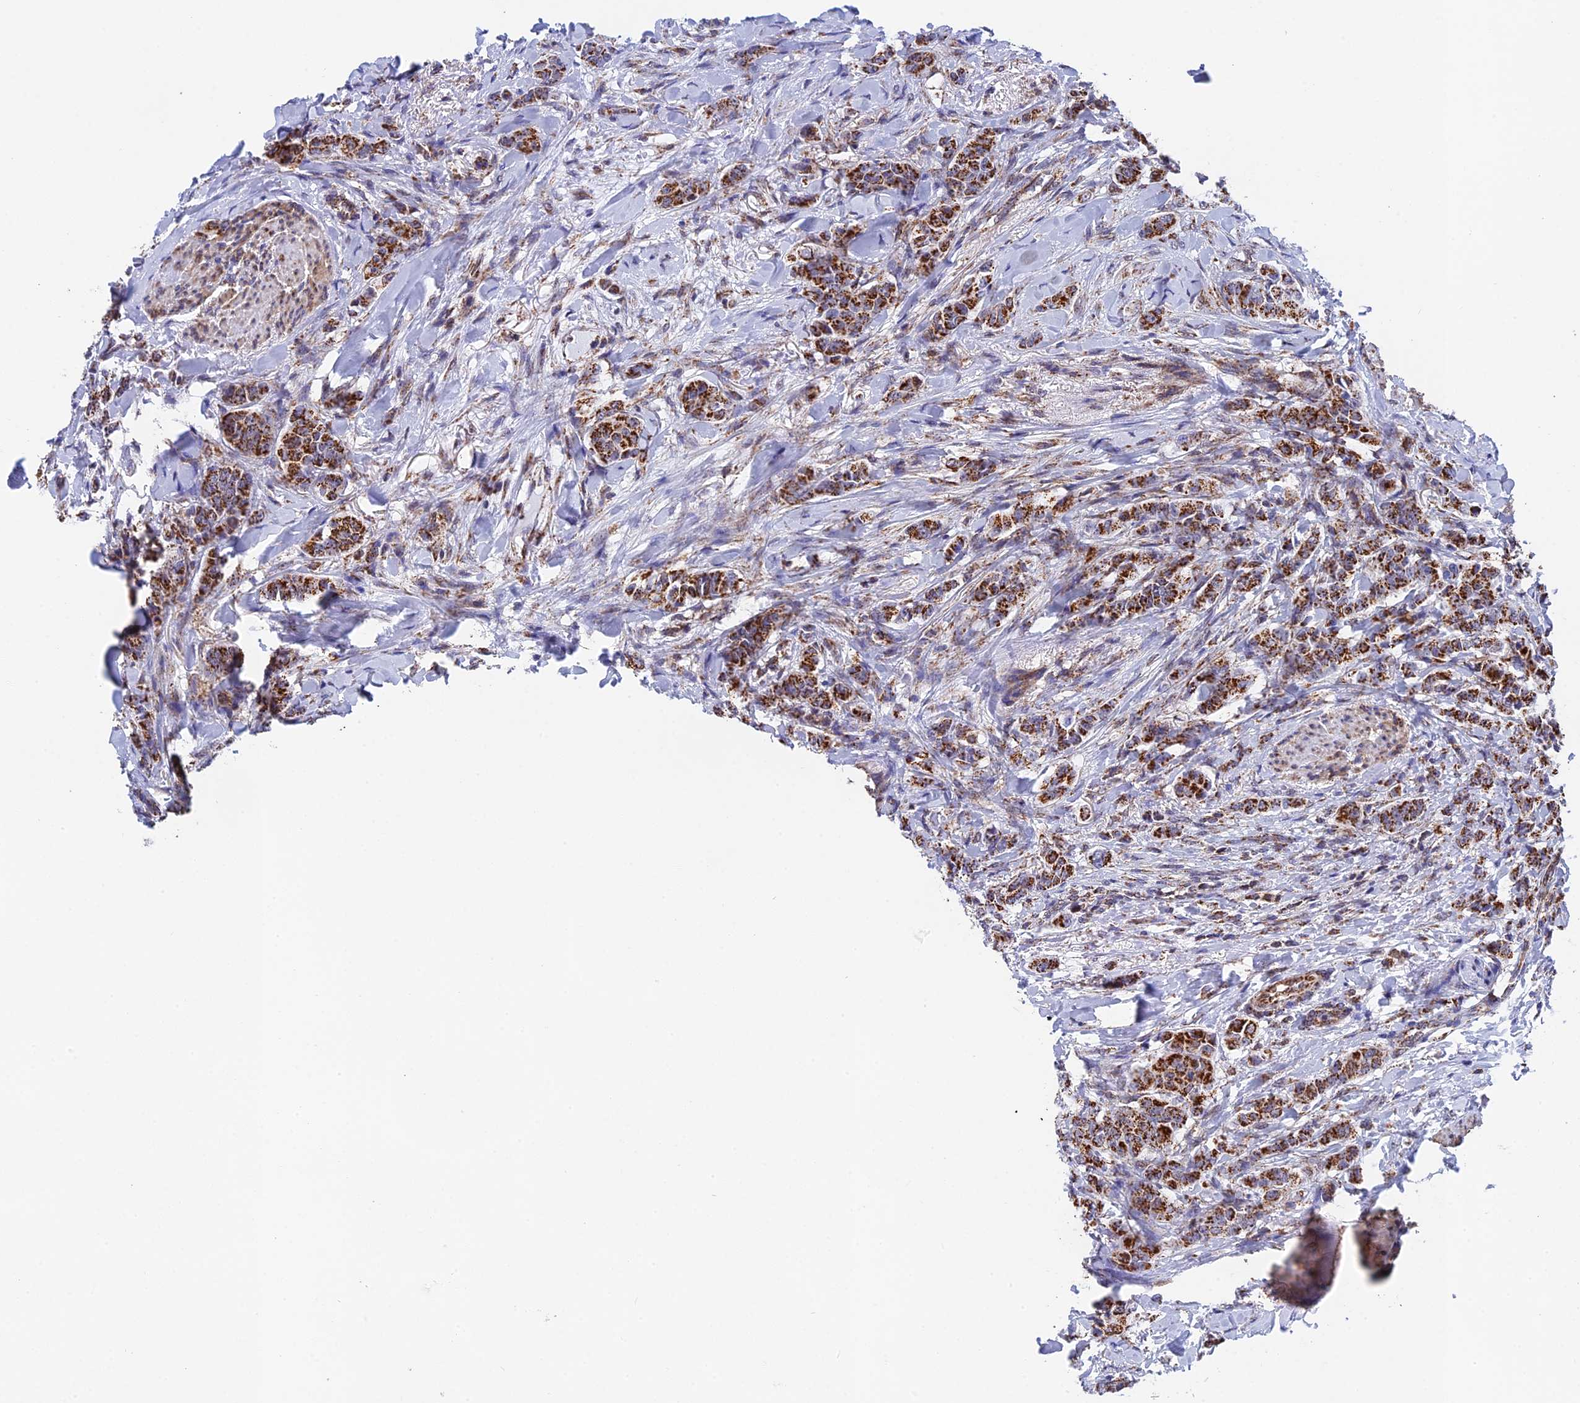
{"staining": {"intensity": "strong", "quantity": ">75%", "location": "cytoplasmic/membranous"}, "tissue": "breast cancer", "cell_type": "Tumor cells", "image_type": "cancer", "snomed": [{"axis": "morphology", "description": "Duct carcinoma"}, {"axis": "topography", "description": "Breast"}], "caption": "Breast cancer (invasive ductal carcinoma) stained with DAB immunohistochemistry (IHC) exhibits high levels of strong cytoplasmic/membranous staining in approximately >75% of tumor cells.", "gene": "CDC16", "patient": {"sex": "female", "age": 40}}